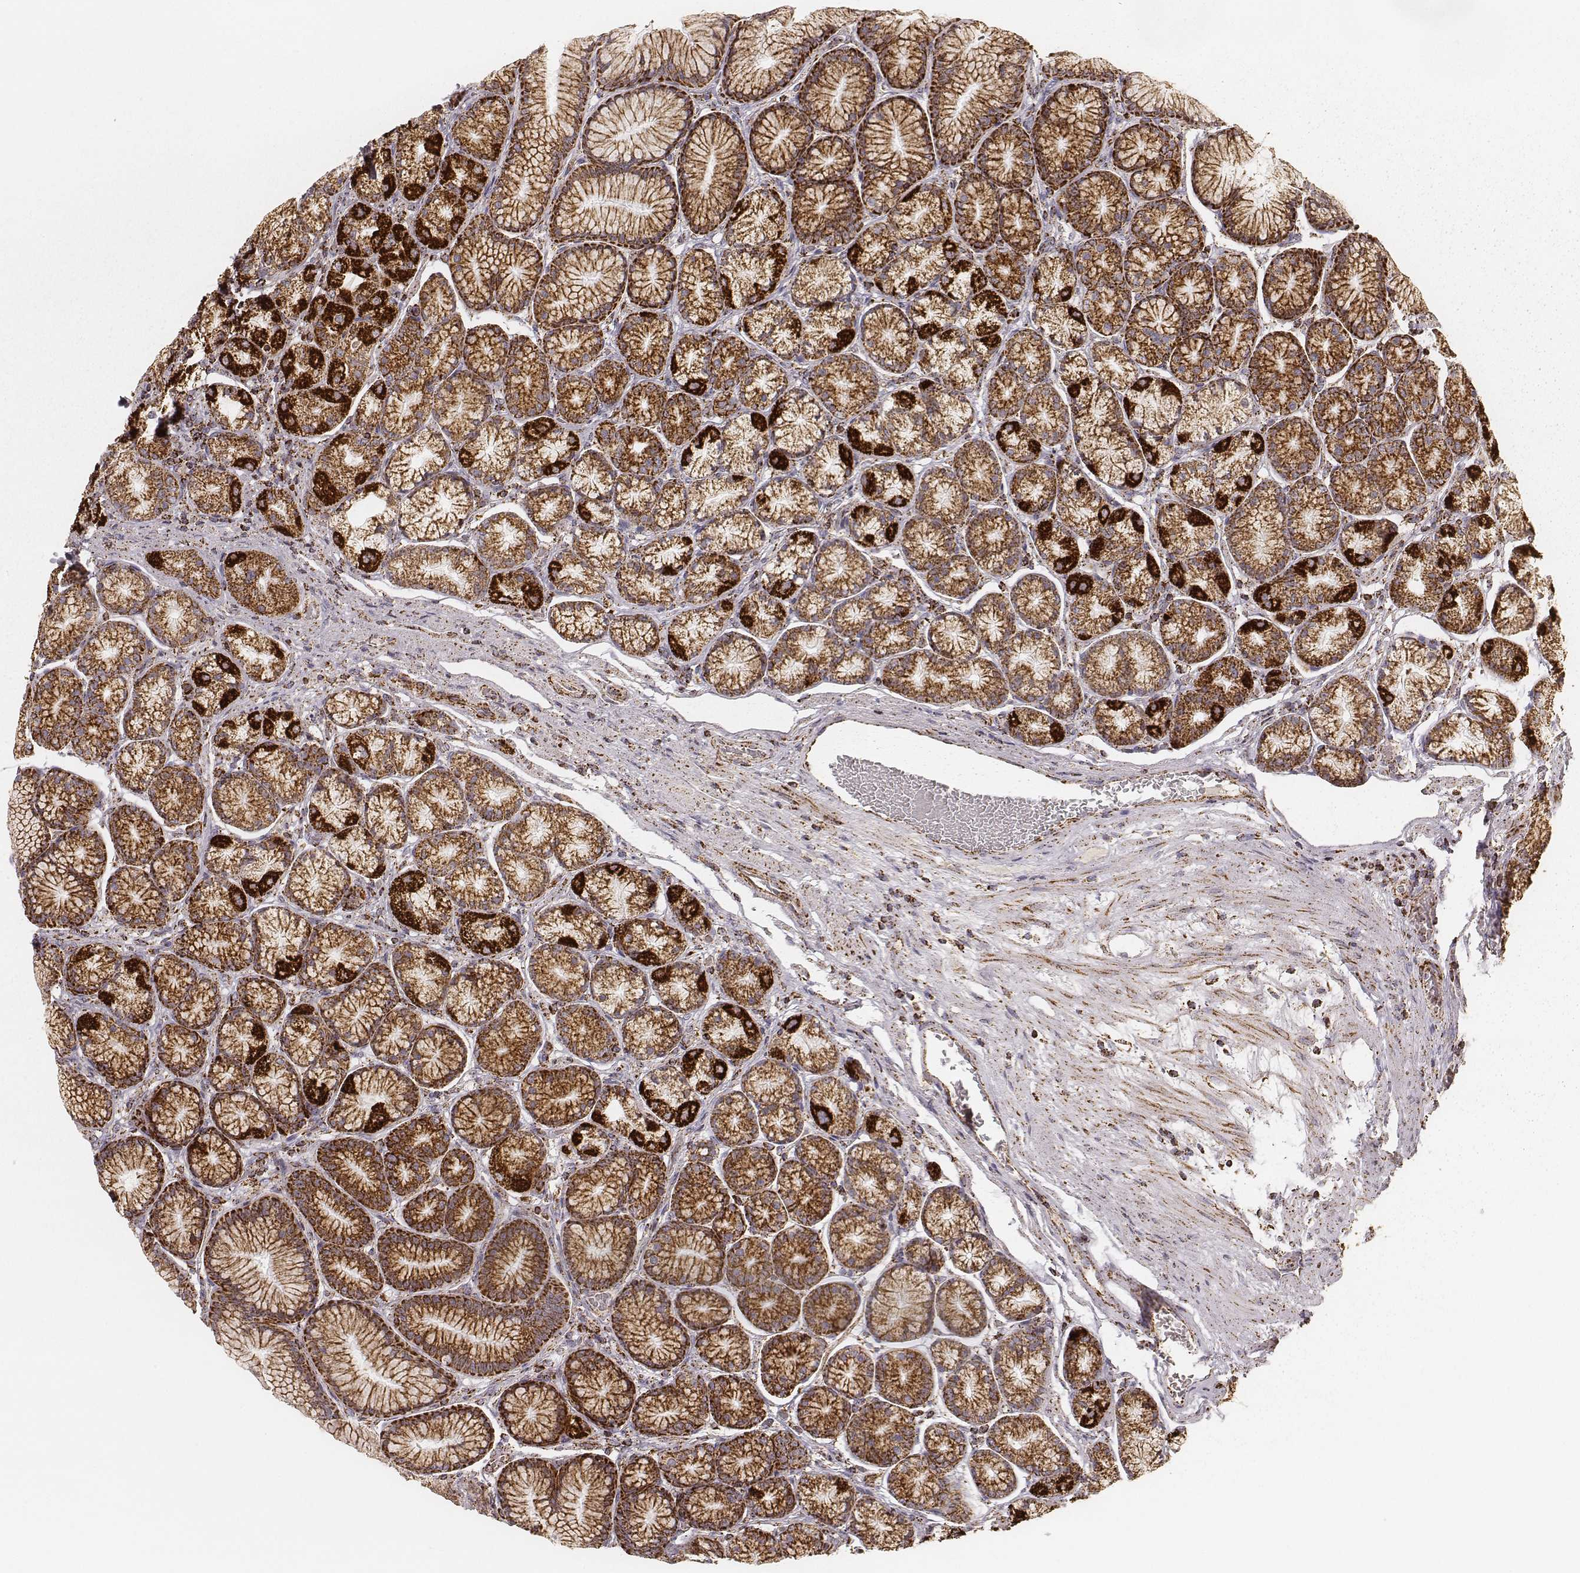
{"staining": {"intensity": "strong", "quantity": "25%-75%", "location": "nuclear"}, "tissue": "stomach", "cell_type": "Glandular cells", "image_type": "normal", "snomed": [{"axis": "morphology", "description": "Normal tissue, NOS"}, {"axis": "morphology", "description": "Adenocarcinoma, NOS"}, {"axis": "morphology", "description": "Adenocarcinoma, High grade"}, {"axis": "topography", "description": "Stomach, upper"}, {"axis": "topography", "description": "Stomach"}], "caption": "The image shows a brown stain indicating the presence of a protein in the nuclear of glandular cells in stomach. (brown staining indicates protein expression, while blue staining denotes nuclei).", "gene": "CS", "patient": {"sex": "female", "age": 65}}